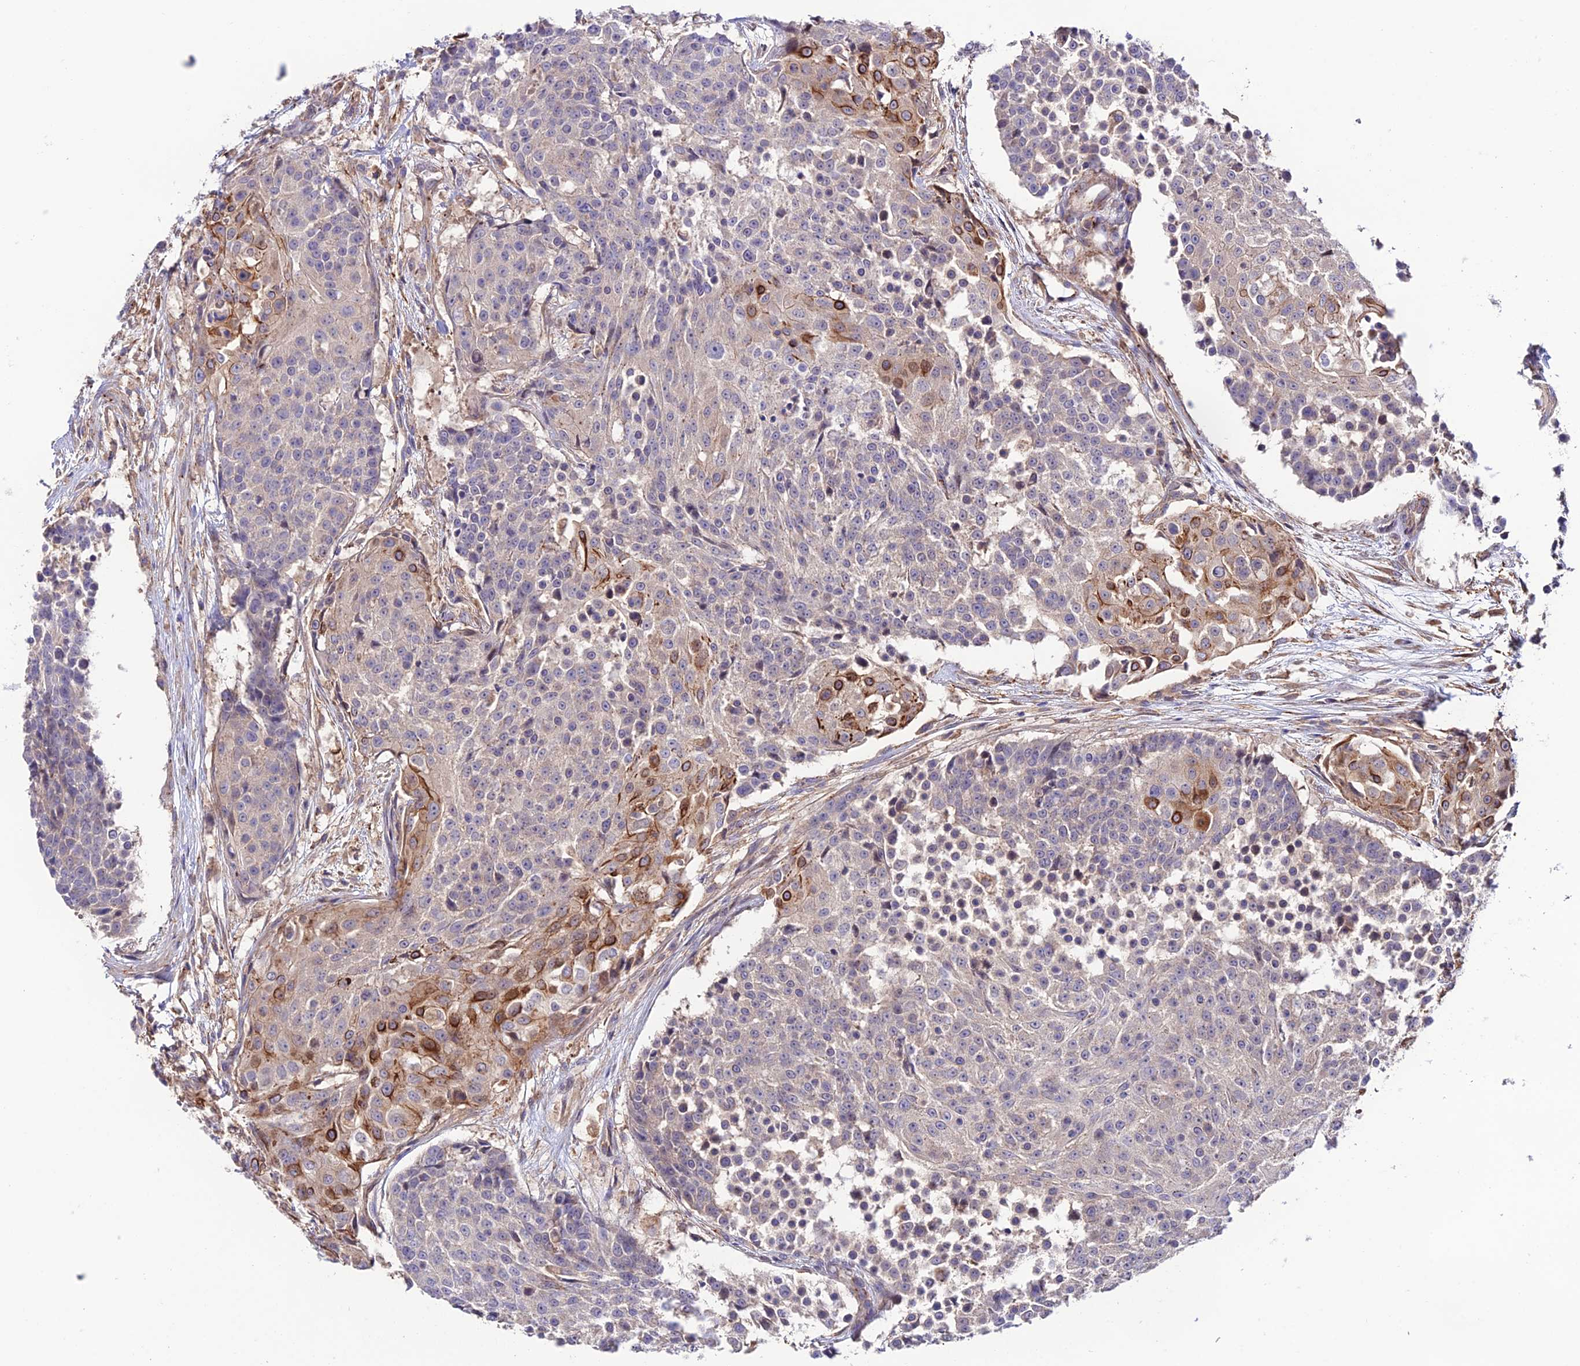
{"staining": {"intensity": "strong", "quantity": "<25%", "location": "cytoplasmic/membranous"}, "tissue": "urothelial cancer", "cell_type": "Tumor cells", "image_type": "cancer", "snomed": [{"axis": "morphology", "description": "Urothelial carcinoma, High grade"}, {"axis": "topography", "description": "Urinary bladder"}], "caption": "Urothelial cancer stained for a protein (brown) reveals strong cytoplasmic/membranous positive positivity in about <25% of tumor cells.", "gene": "BRME1", "patient": {"sex": "female", "age": 63}}